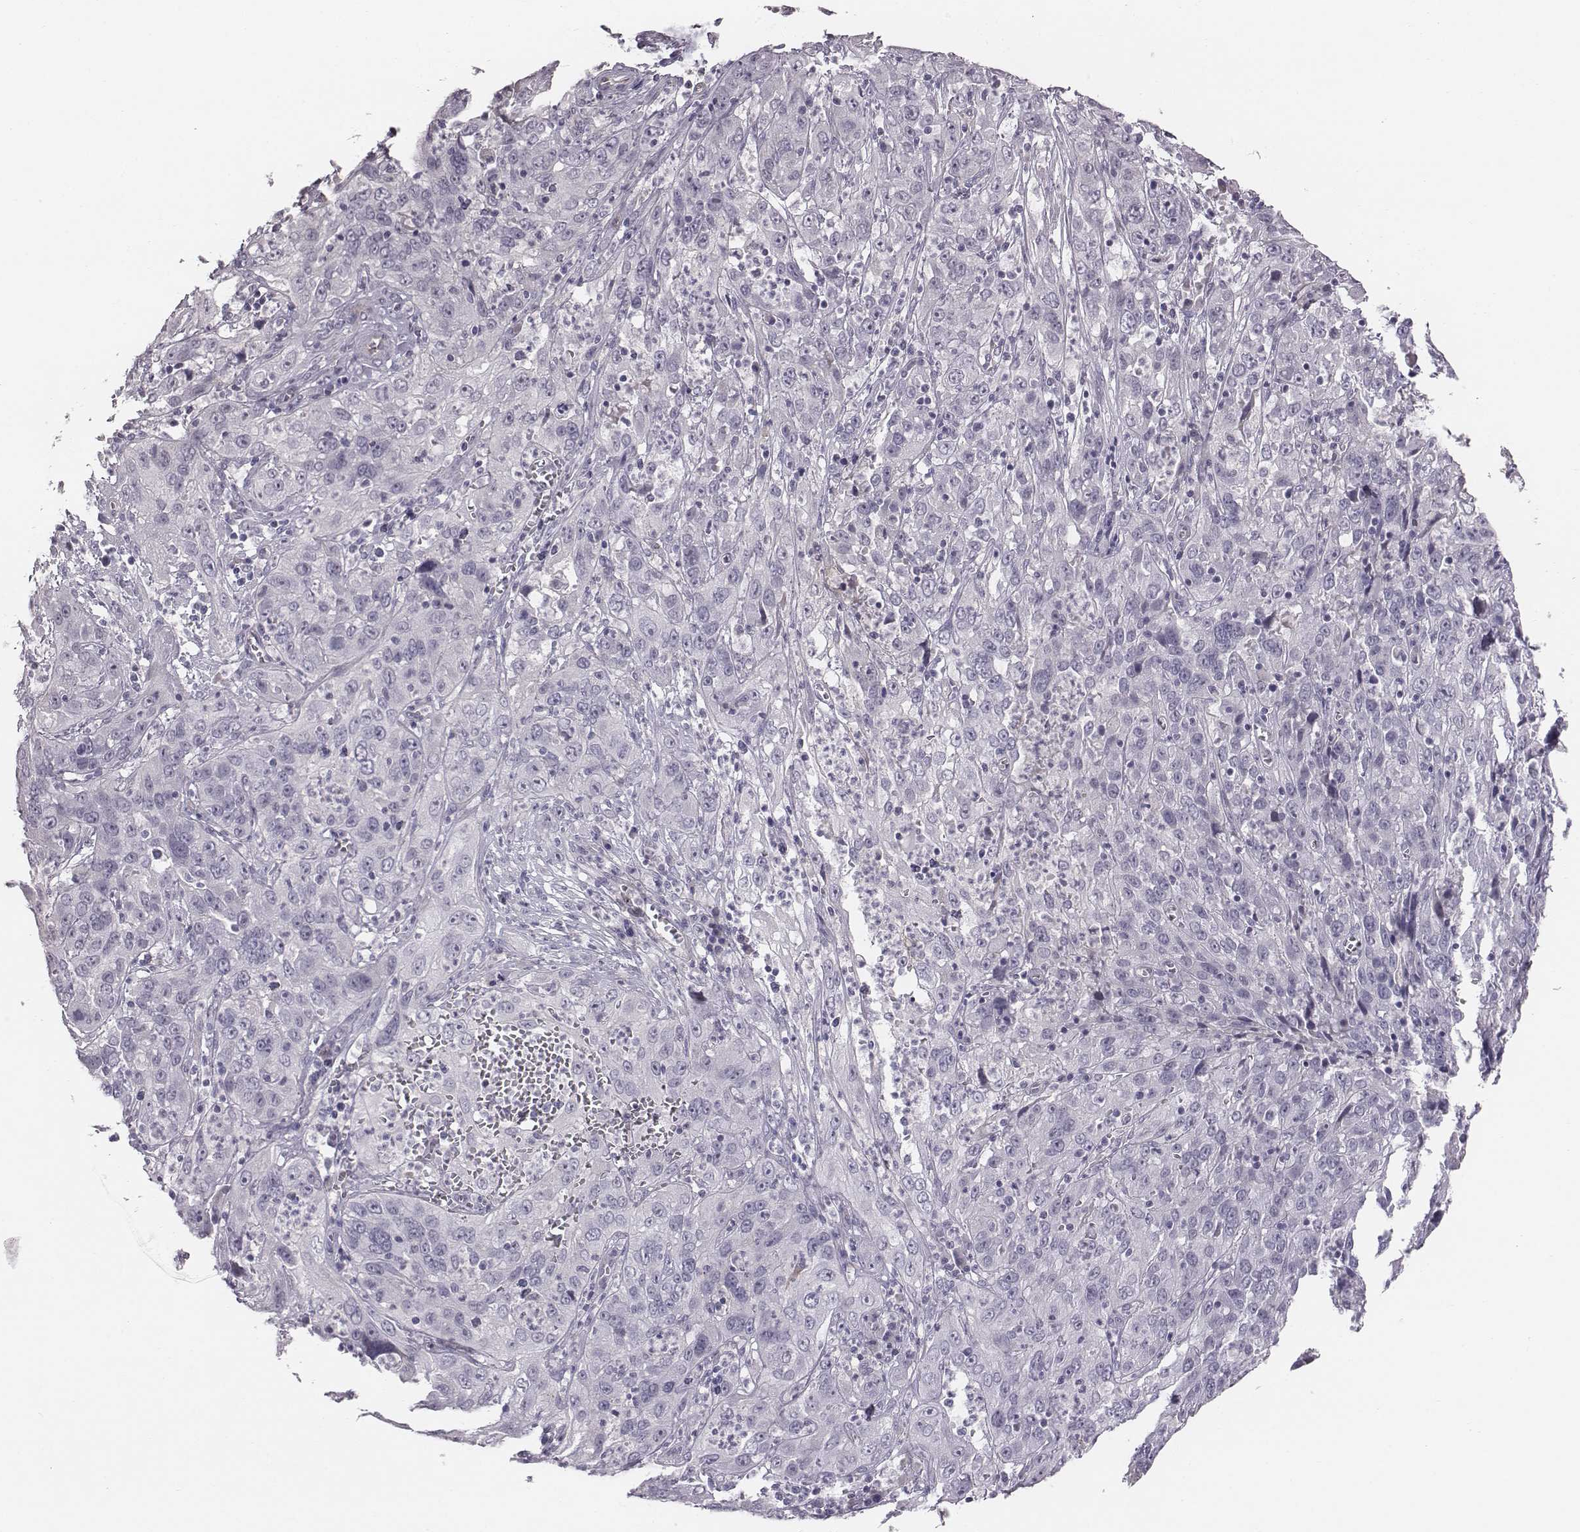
{"staining": {"intensity": "negative", "quantity": "none", "location": "none"}, "tissue": "cervical cancer", "cell_type": "Tumor cells", "image_type": "cancer", "snomed": [{"axis": "morphology", "description": "Squamous cell carcinoma, NOS"}, {"axis": "topography", "description": "Cervix"}], "caption": "A high-resolution photomicrograph shows immunohistochemistry staining of cervical squamous cell carcinoma, which exhibits no significant expression in tumor cells.", "gene": "CACNG4", "patient": {"sex": "female", "age": 32}}